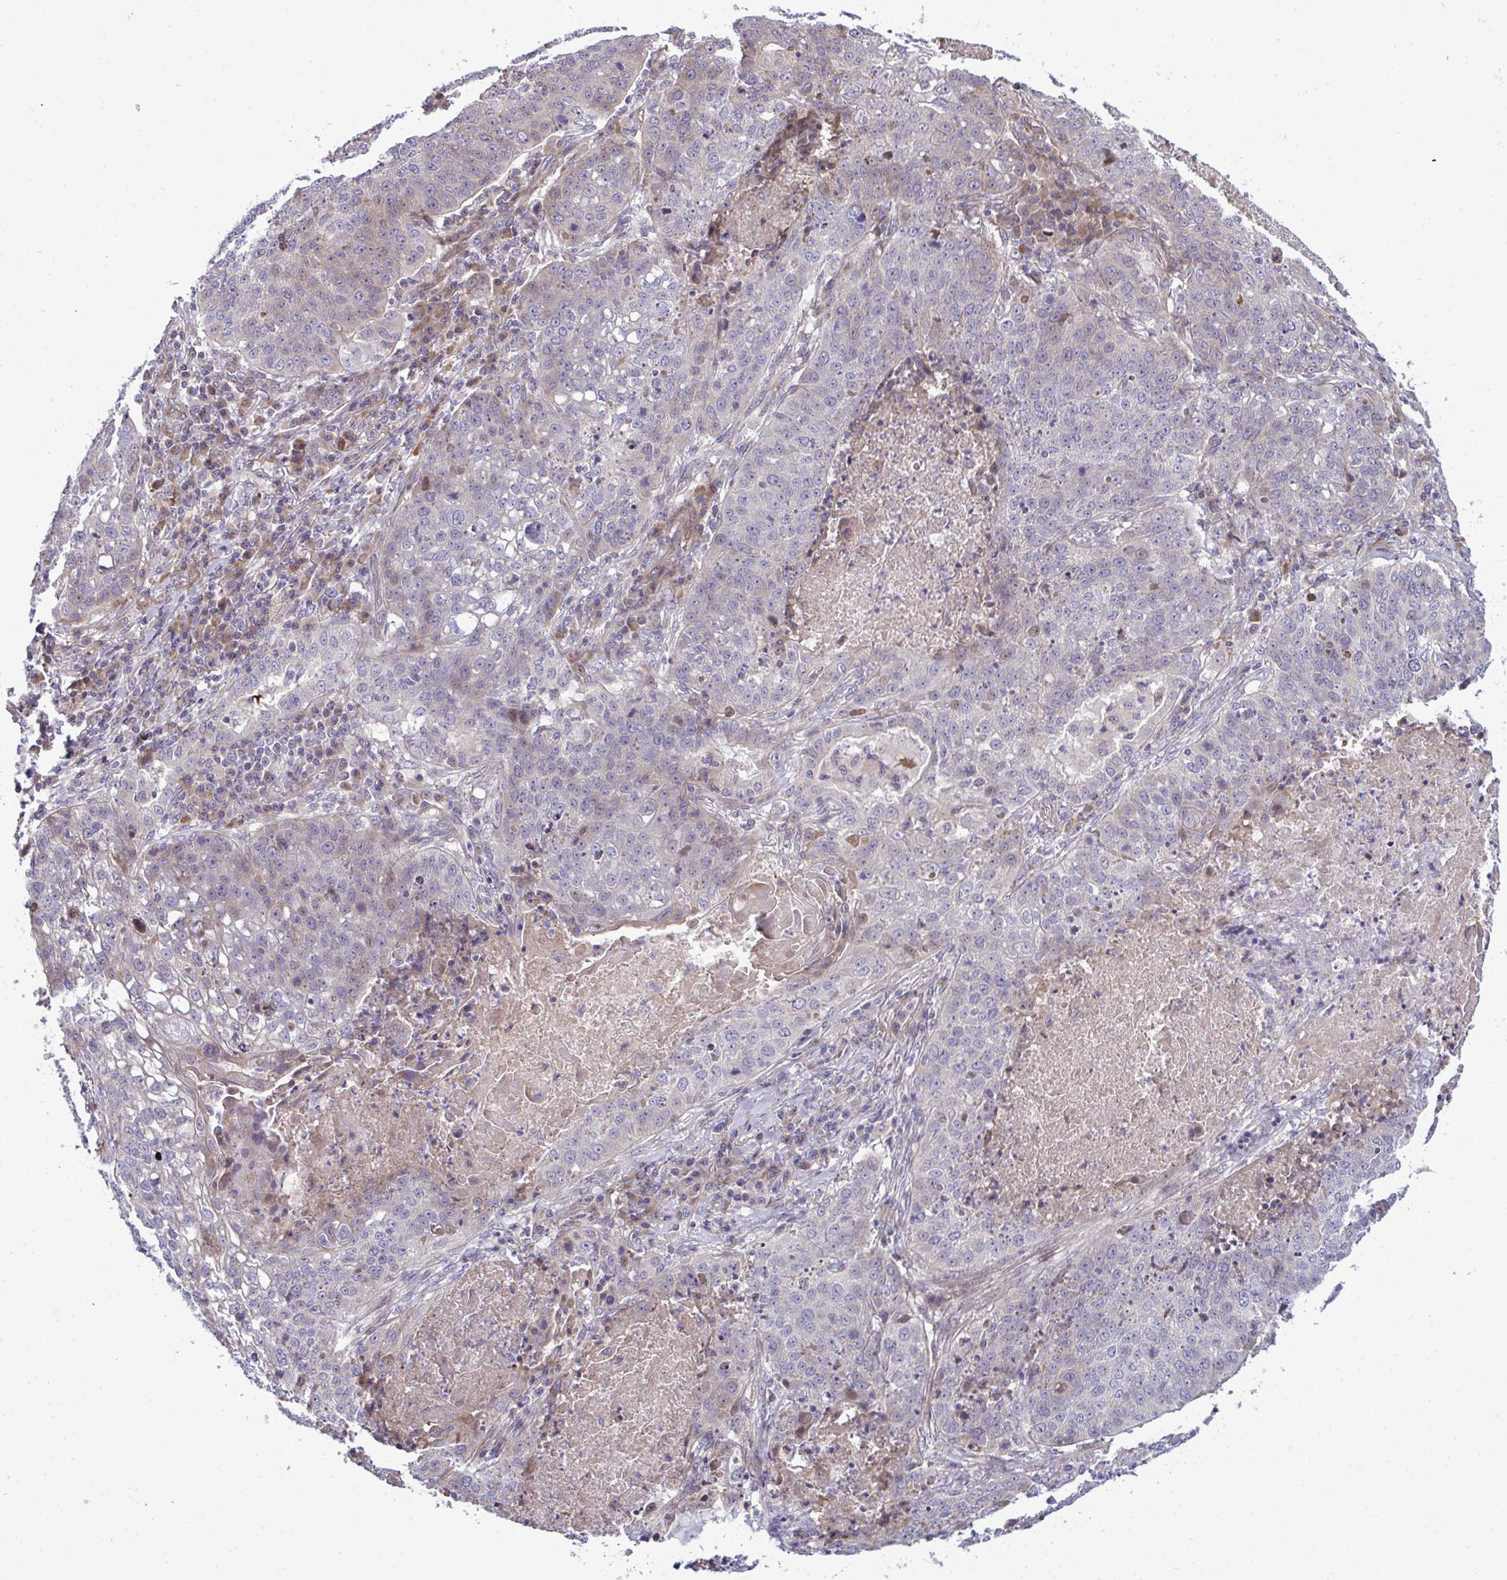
{"staining": {"intensity": "negative", "quantity": "none", "location": "none"}, "tissue": "lung cancer", "cell_type": "Tumor cells", "image_type": "cancer", "snomed": [{"axis": "morphology", "description": "Squamous cell carcinoma, NOS"}, {"axis": "topography", "description": "Lung"}], "caption": "This is an immunohistochemistry (IHC) histopathology image of lung squamous cell carcinoma. There is no positivity in tumor cells.", "gene": "ZSCAN9", "patient": {"sex": "male", "age": 63}}